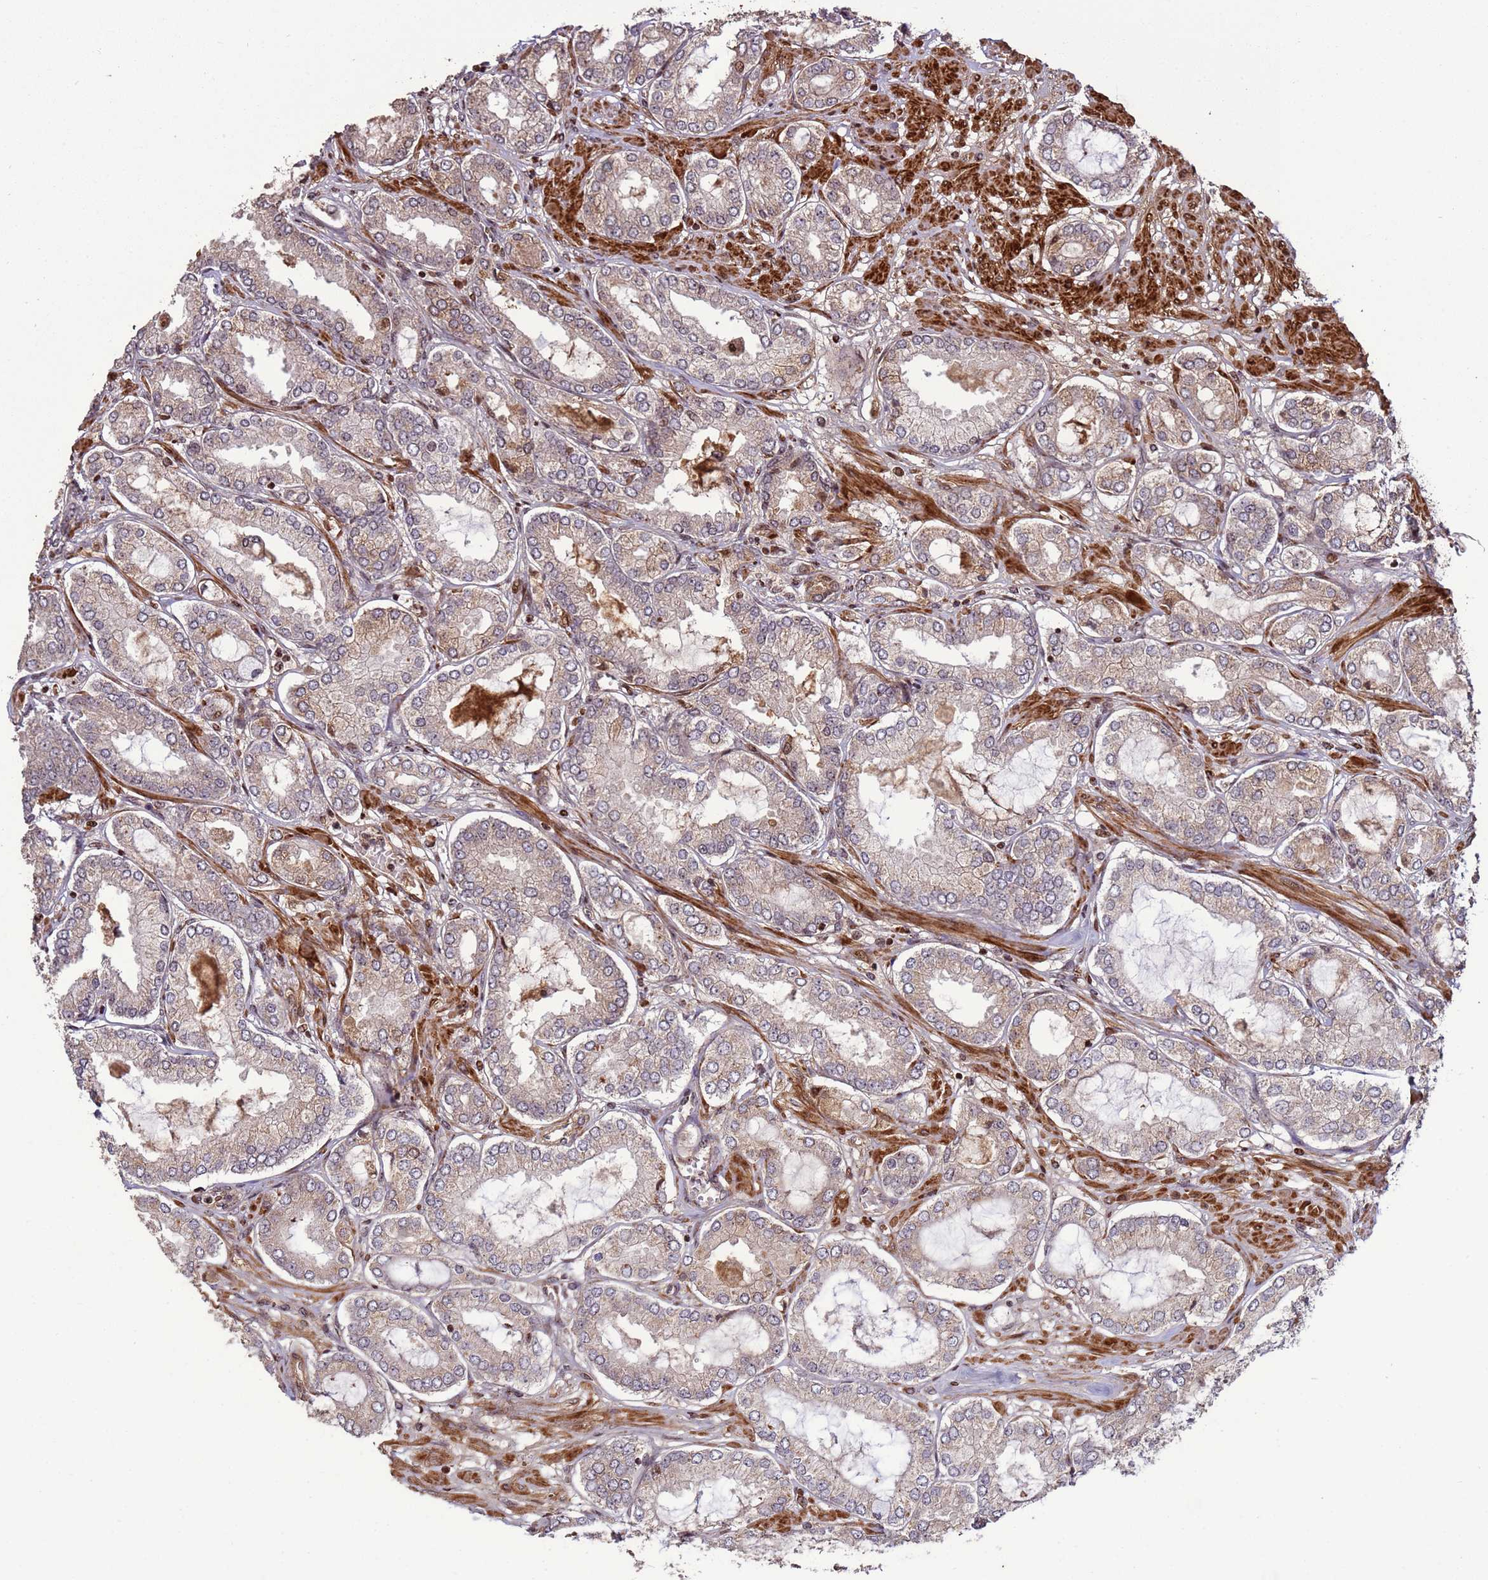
{"staining": {"intensity": "moderate", "quantity": "<25%", "location": "cytoplasmic/membranous"}, "tissue": "prostate cancer", "cell_type": "Tumor cells", "image_type": "cancer", "snomed": [{"axis": "morphology", "description": "Adenocarcinoma, High grade"}, {"axis": "topography", "description": "Prostate"}], "caption": "Tumor cells display low levels of moderate cytoplasmic/membranous staining in approximately <25% of cells in prostate cancer (adenocarcinoma (high-grade)).", "gene": "HGH1", "patient": {"sex": "male", "age": 68}}